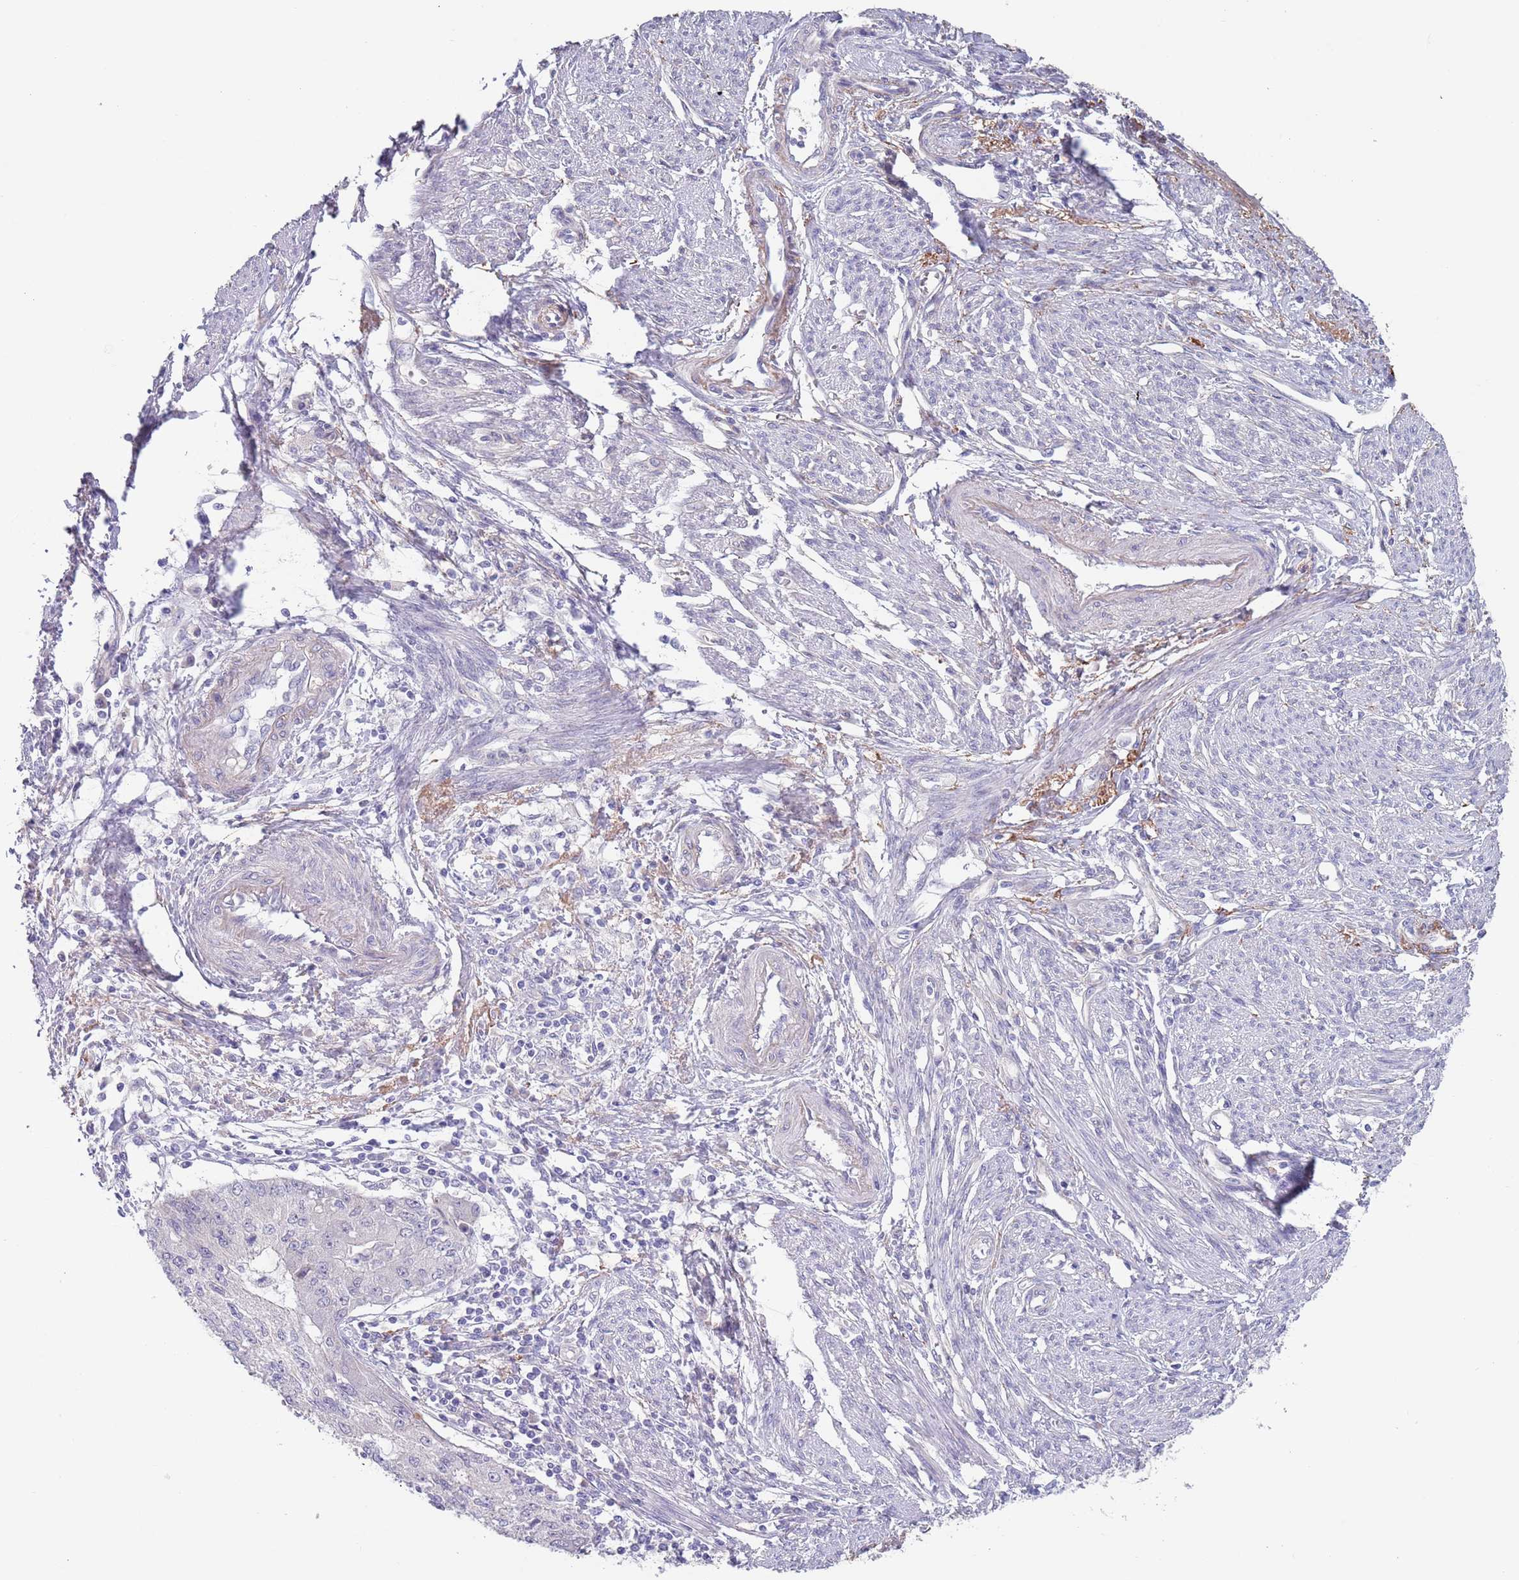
{"staining": {"intensity": "negative", "quantity": "none", "location": "none"}, "tissue": "endometrial cancer", "cell_type": "Tumor cells", "image_type": "cancer", "snomed": [{"axis": "morphology", "description": "Adenocarcinoma, NOS"}, {"axis": "topography", "description": "Endometrium"}], "caption": "Human endometrial cancer (adenocarcinoma) stained for a protein using immunohistochemistry exhibits no staining in tumor cells.", "gene": "RNF169", "patient": {"sex": "female", "age": 56}}